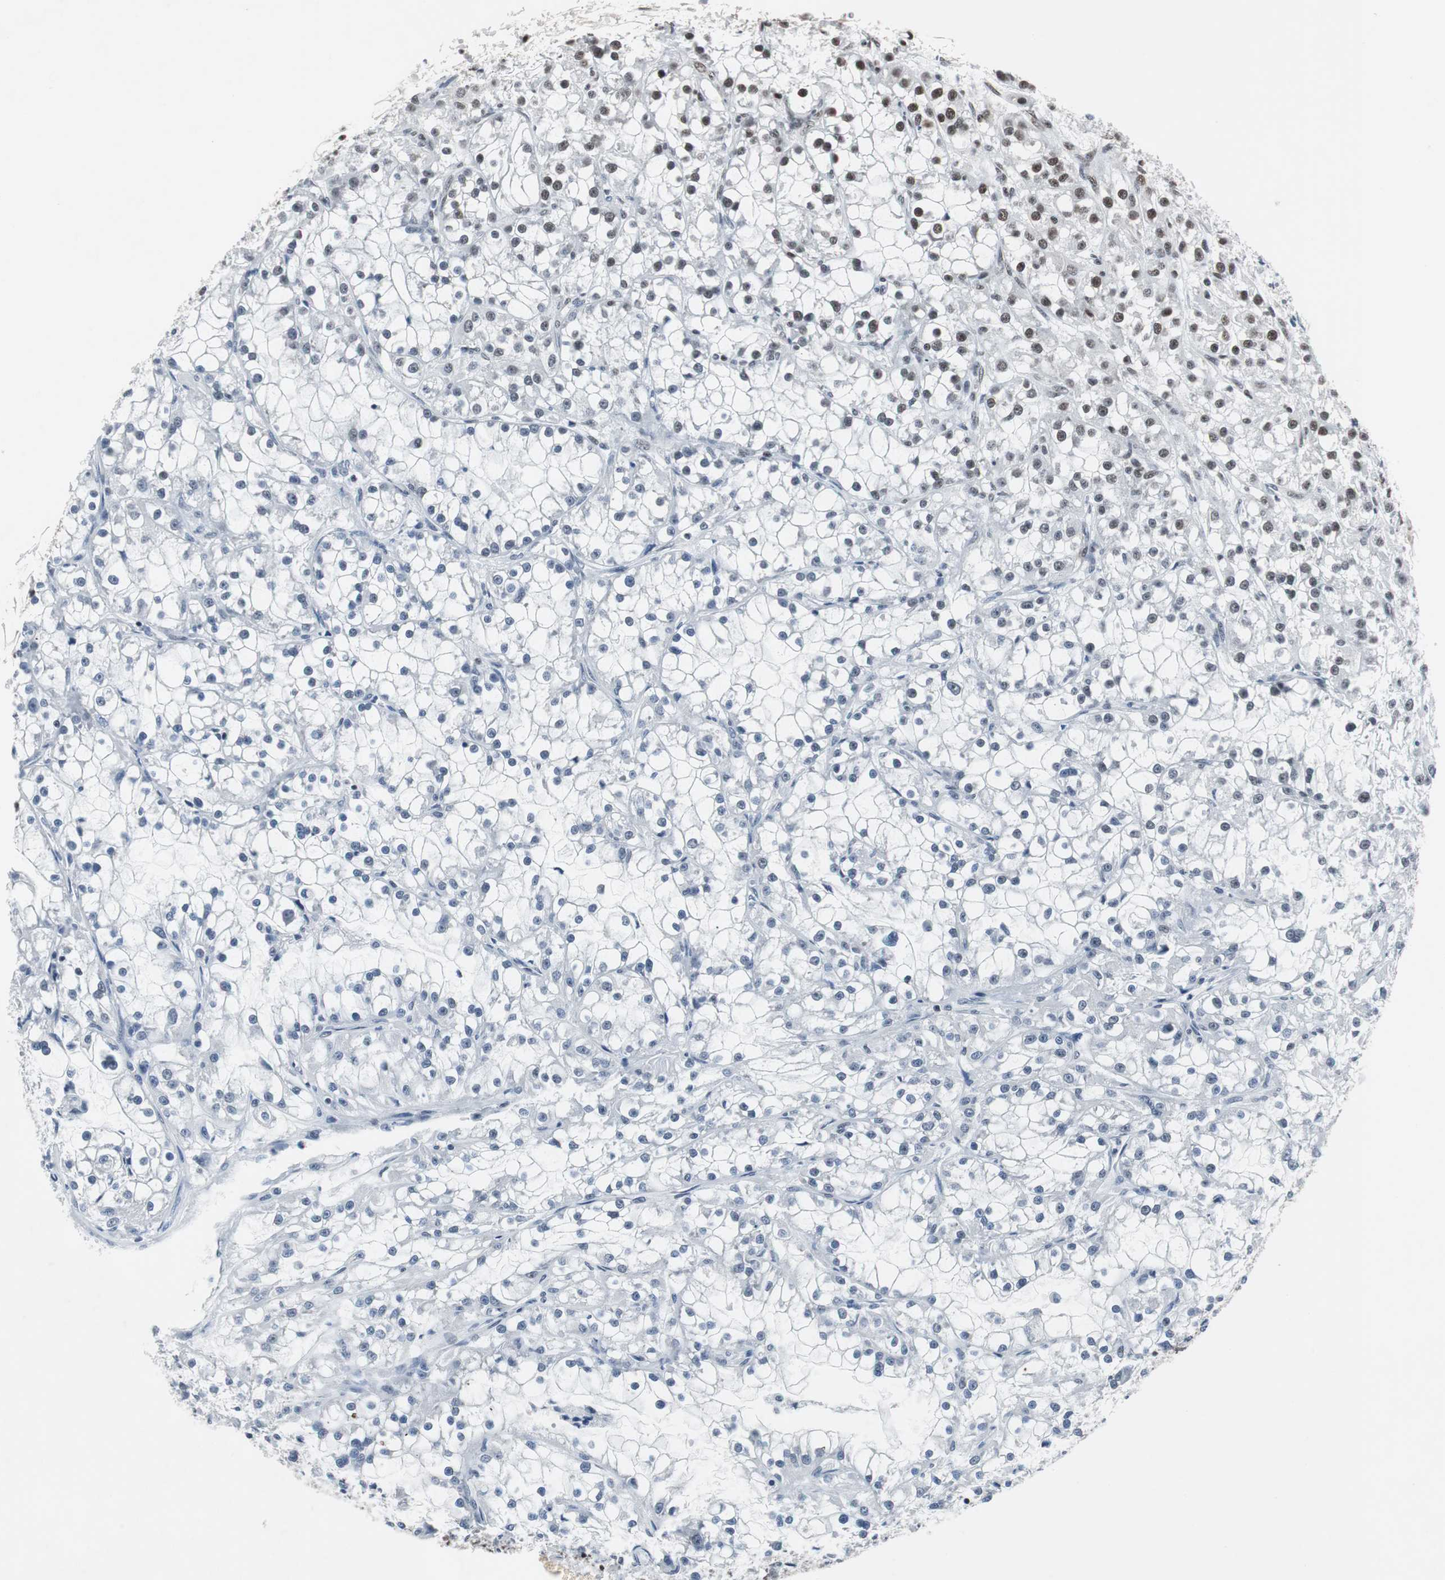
{"staining": {"intensity": "moderate", "quantity": "<25%", "location": "nuclear"}, "tissue": "renal cancer", "cell_type": "Tumor cells", "image_type": "cancer", "snomed": [{"axis": "morphology", "description": "Adenocarcinoma, NOS"}, {"axis": "topography", "description": "Kidney"}], "caption": "Tumor cells show low levels of moderate nuclear expression in approximately <25% of cells in human renal cancer (adenocarcinoma).", "gene": "RAD9A", "patient": {"sex": "female", "age": 52}}